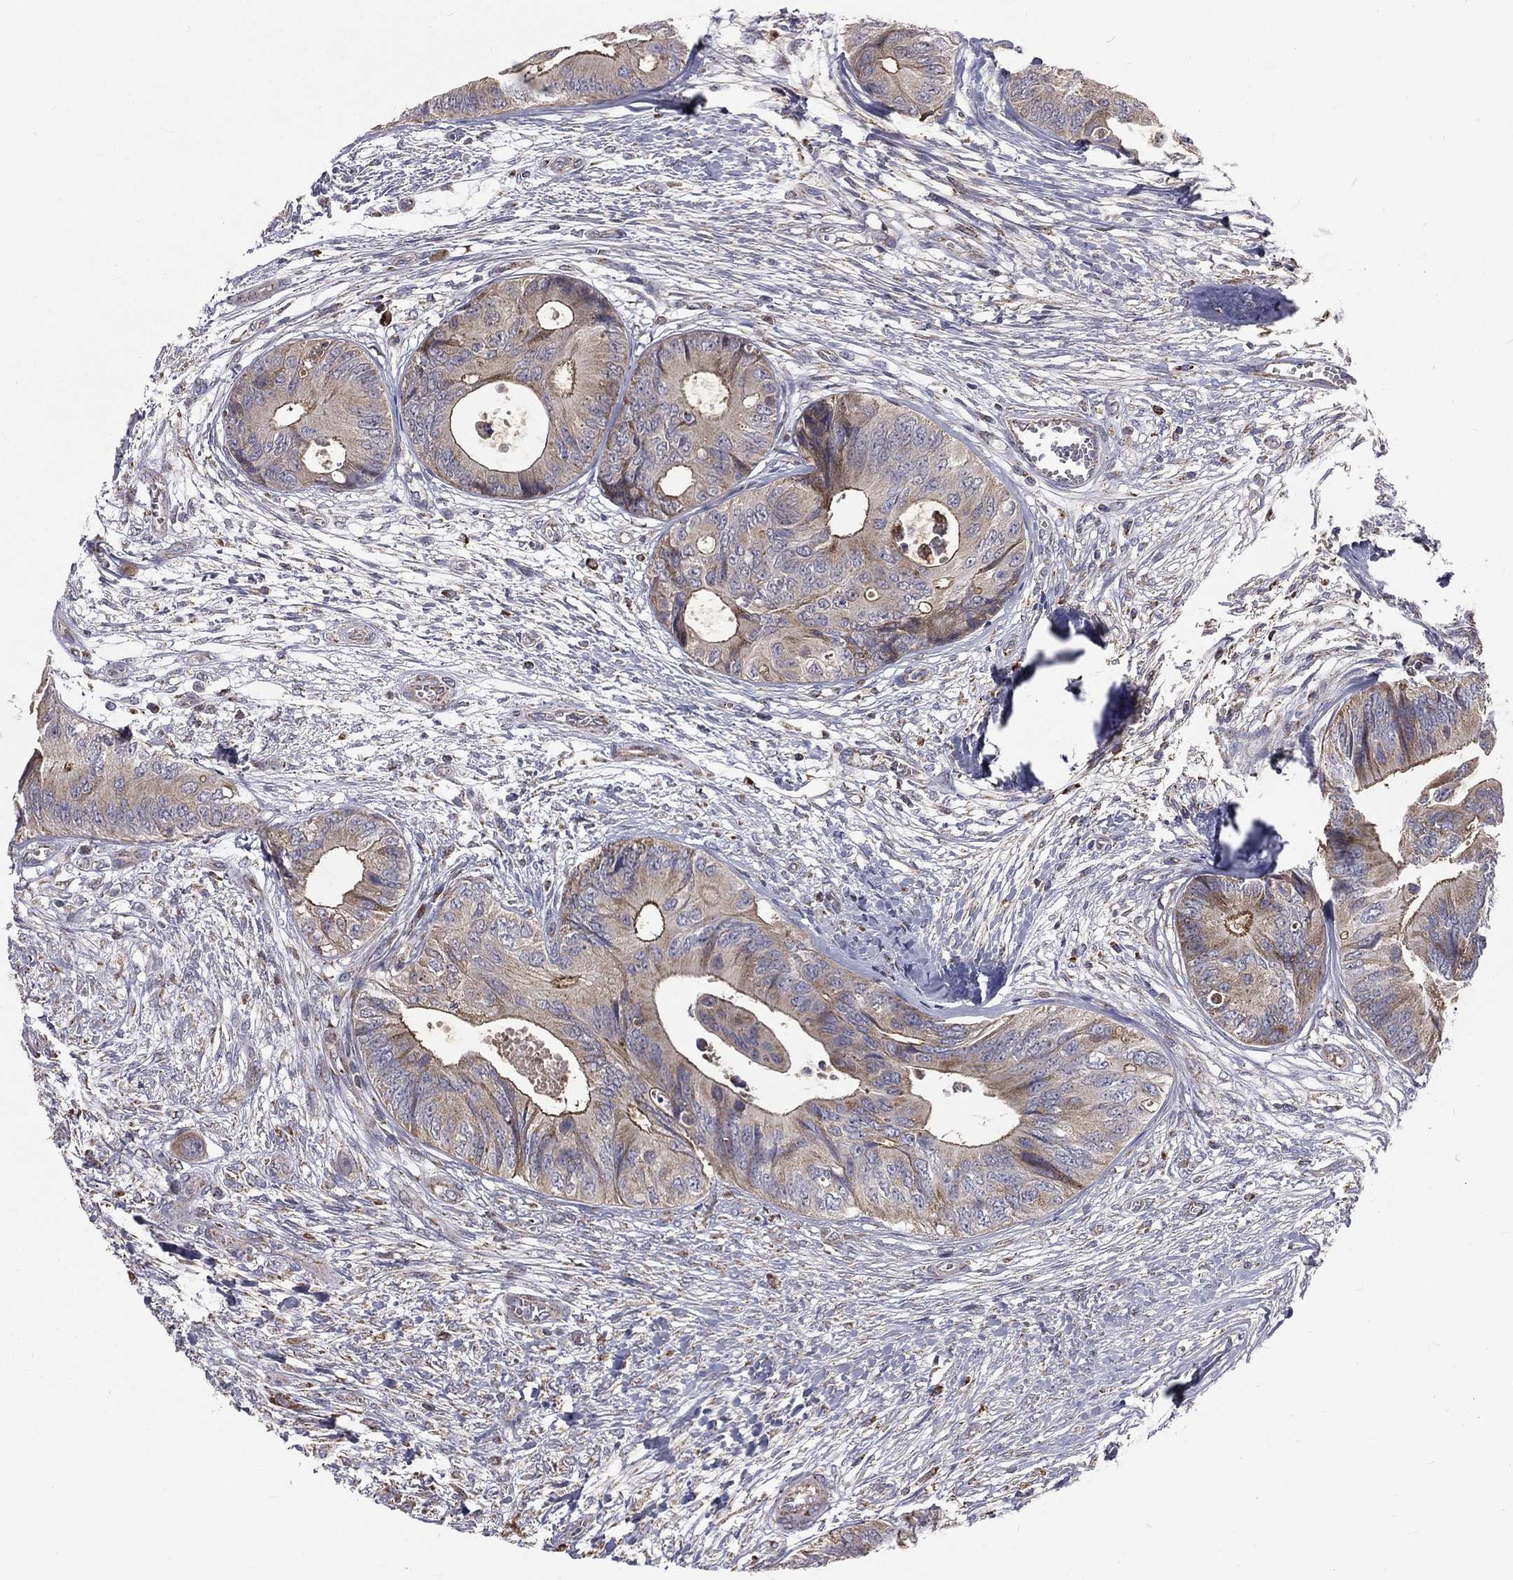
{"staining": {"intensity": "moderate", "quantity": "<25%", "location": "cytoplasmic/membranous"}, "tissue": "colorectal cancer", "cell_type": "Tumor cells", "image_type": "cancer", "snomed": [{"axis": "morphology", "description": "Normal tissue, NOS"}, {"axis": "morphology", "description": "Adenocarcinoma, NOS"}, {"axis": "topography", "description": "Colon"}], "caption": "Colorectal cancer stained for a protein displays moderate cytoplasmic/membranous positivity in tumor cells.", "gene": "GPD1", "patient": {"sex": "male", "age": 65}}